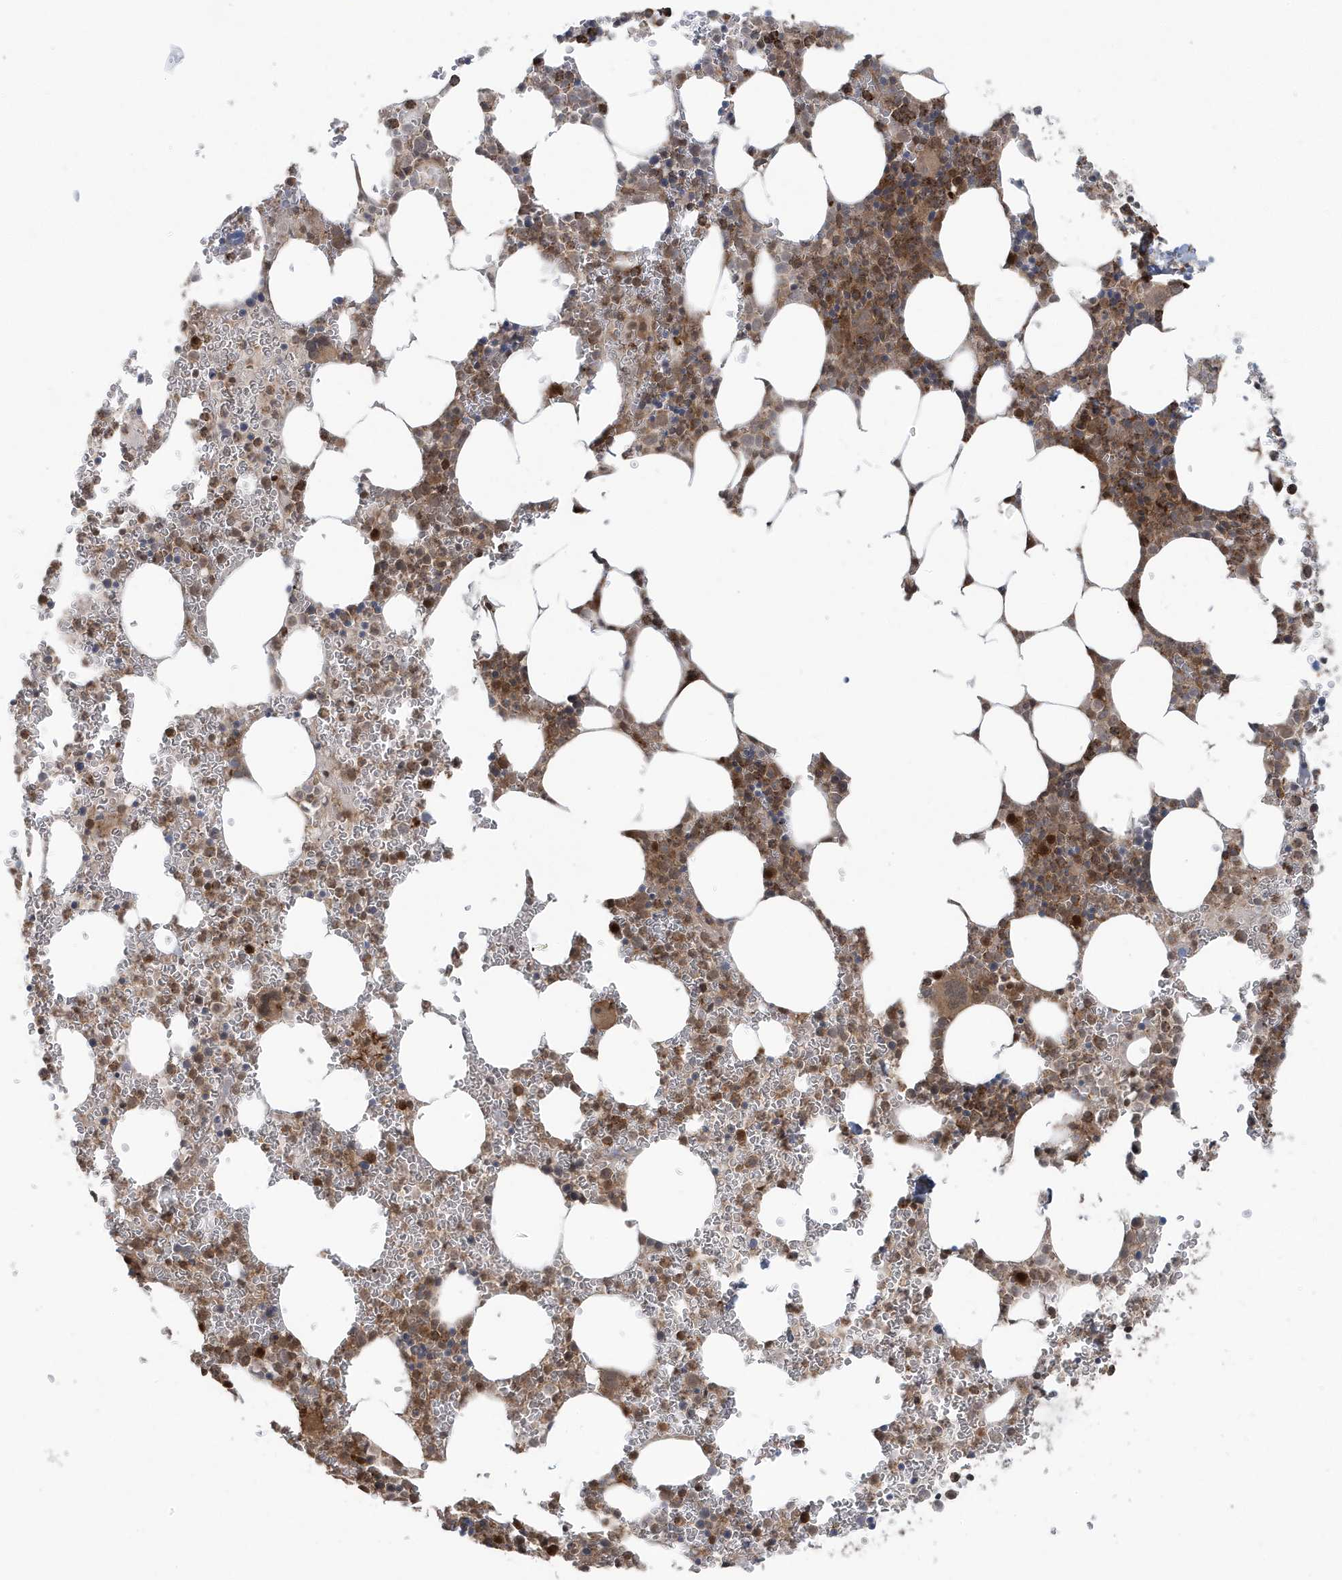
{"staining": {"intensity": "moderate", "quantity": ">75%", "location": "cytoplasmic/membranous,nuclear"}, "tissue": "bone marrow", "cell_type": "Hematopoietic cells", "image_type": "normal", "snomed": [{"axis": "morphology", "description": "Normal tissue, NOS"}, {"axis": "topography", "description": "Bone marrow"}], "caption": "About >75% of hematopoietic cells in benign human bone marrow demonstrate moderate cytoplasmic/membranous,nuclear protein staining as visualized by brown immunohistochemical staining.", "gene": "MAPK1IP1L", "patient": {"sex": "female", "age": 78}}